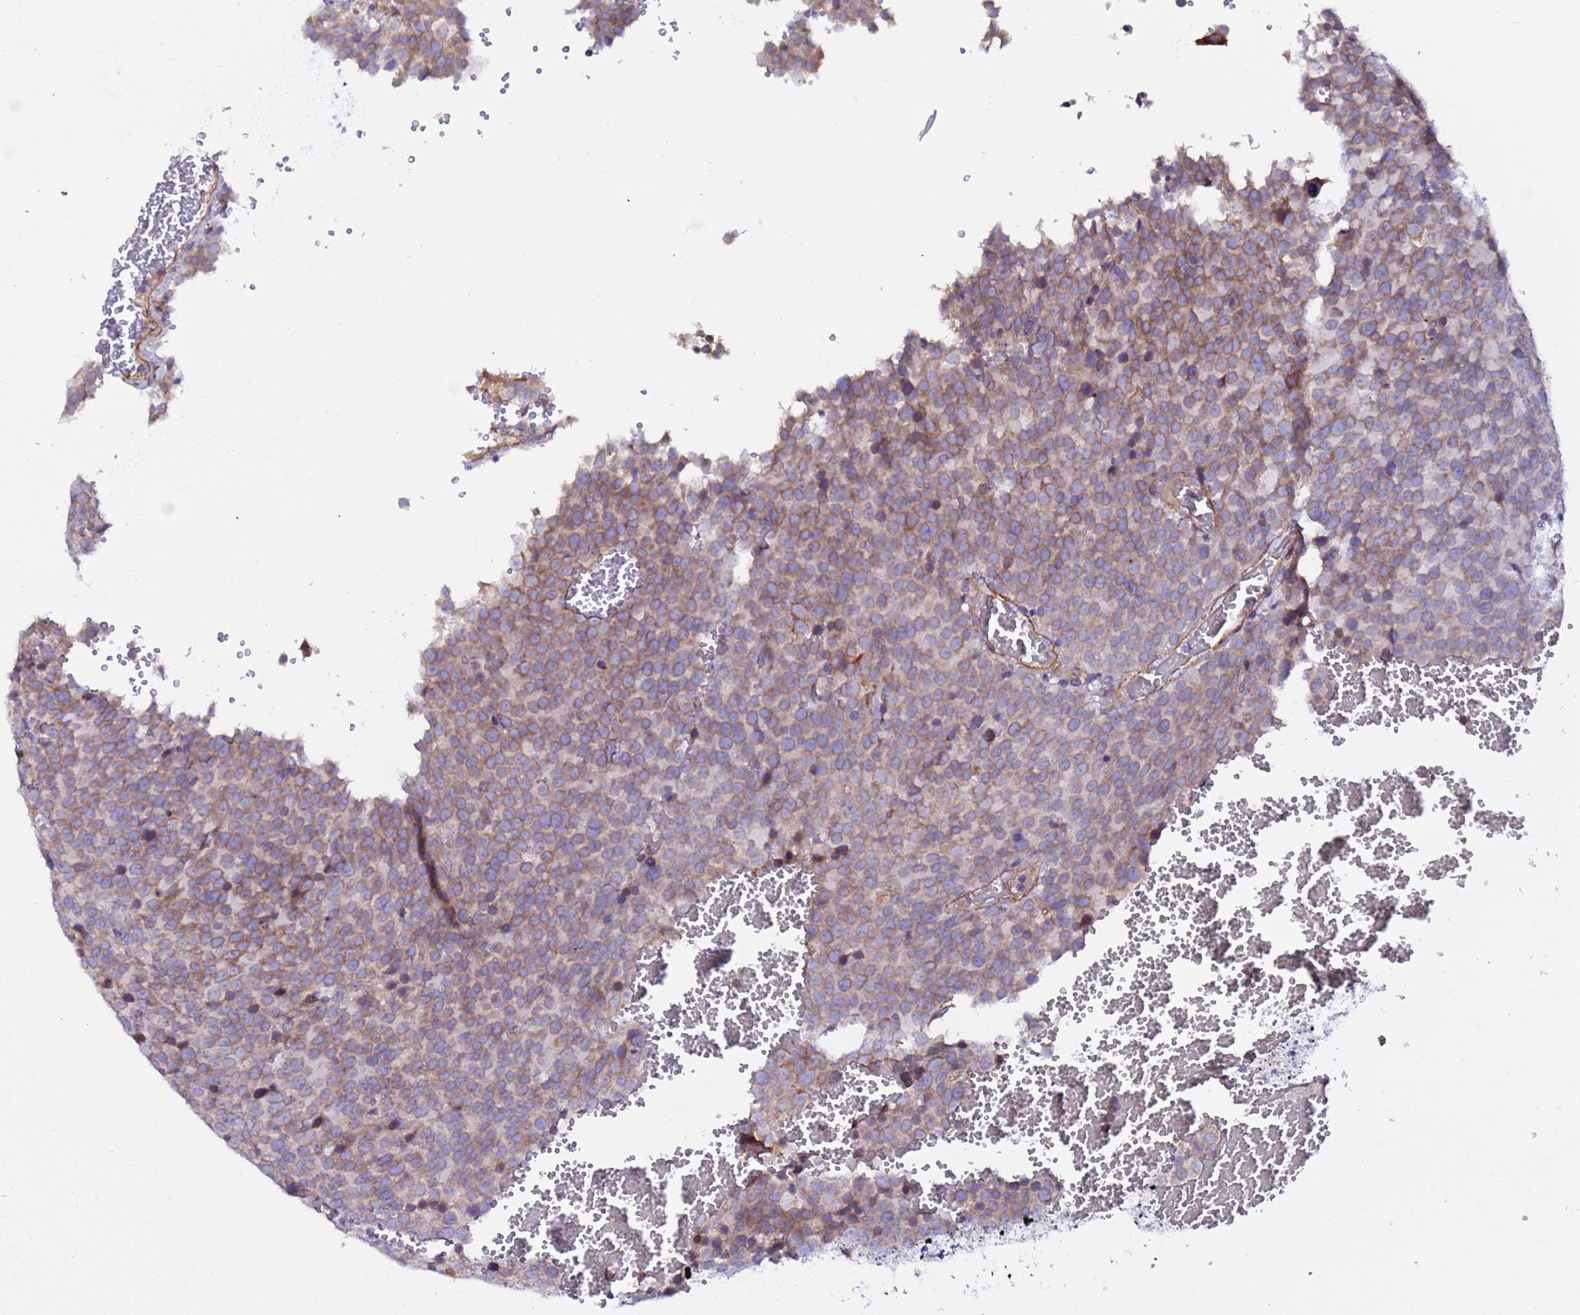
{"staining": {"intensity": "moderate", "quantity": ">75%", "location": "cytoplasmic/membranous"}, "tissue": "testis cancer", "cell_type": "Tumor cells", "image_type": "cancer", "snomed": [{"axis": "morphology", "description": "Seminoma, NOS"}, {"axis": "topography", "description": "Testis"}], "caption": "Testis seminoma was stained to show a protein in brown. There is medium levels of moderate cytoplasmic/membranous expression in approximately >75% of tumor cells. Ihc stains the protein of interest in brown and the nuclei are stained blue.", "gene": "JRKL", "patient": {"sex": "male", "age": 71}}